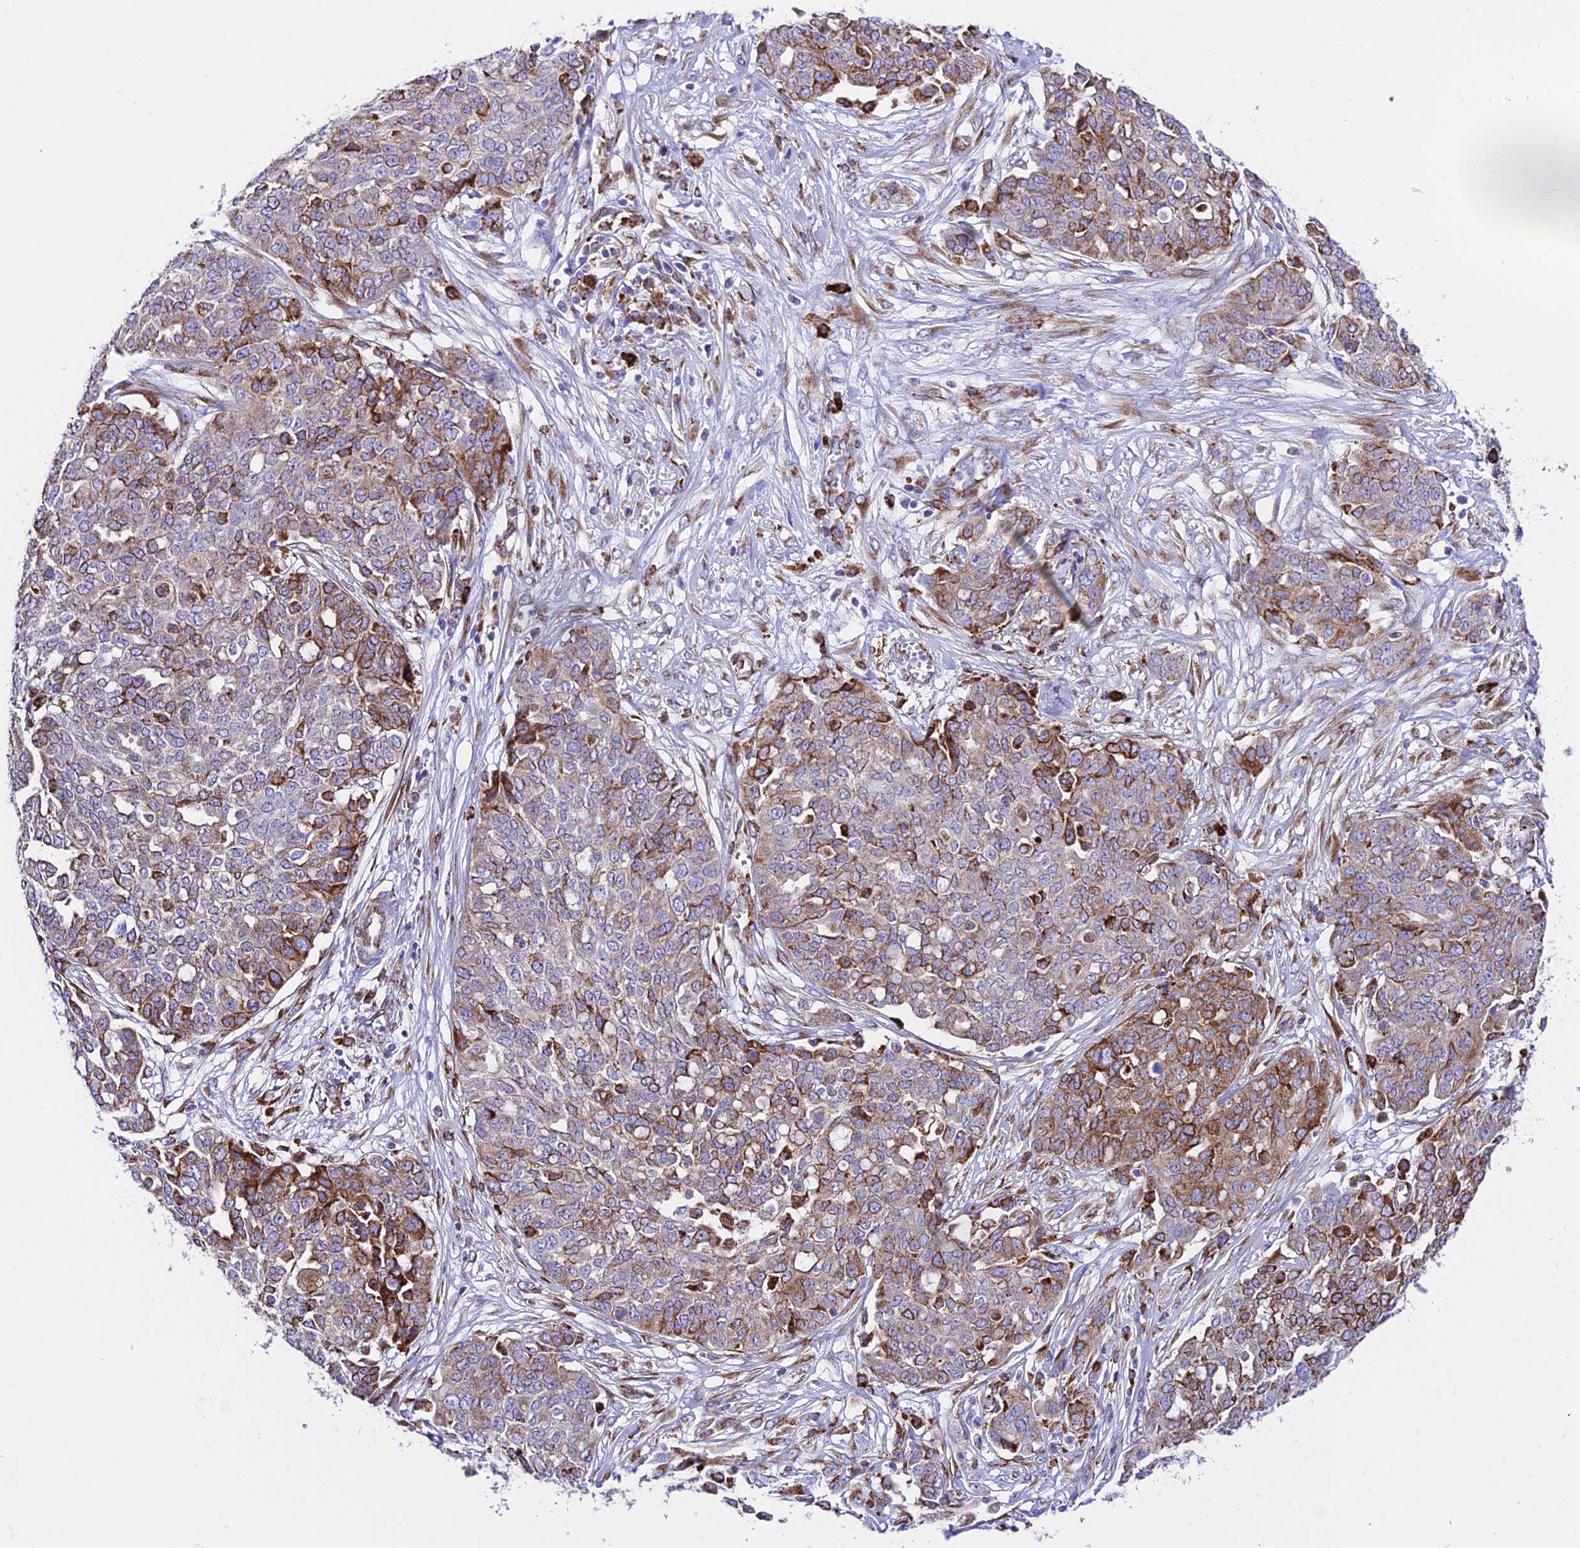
{"staining": {"intensity": "strong", "quantity": "<25%", "location": "cytoplasmic/membranous"}, "tissue": "ovarian cancer", "cell_type": "Tumor cells", "image_type": "cancer", "snomed": [{"axis": "morphology", "description": "Cystadenocarcinoma, serous, NOS"}, {"axis": "topography", "description": "Soft tissue"}, {"axis": "topography", "description": "Ovary"}], "caption": "A brown stain shows strong cytoplasmic/membranous positivity of a protein in human serous cystadenocarcinoma (ovarian) tumor cells.", "gene": "TUBGCP6", "patient": {"sex": "female", "age": 57}}